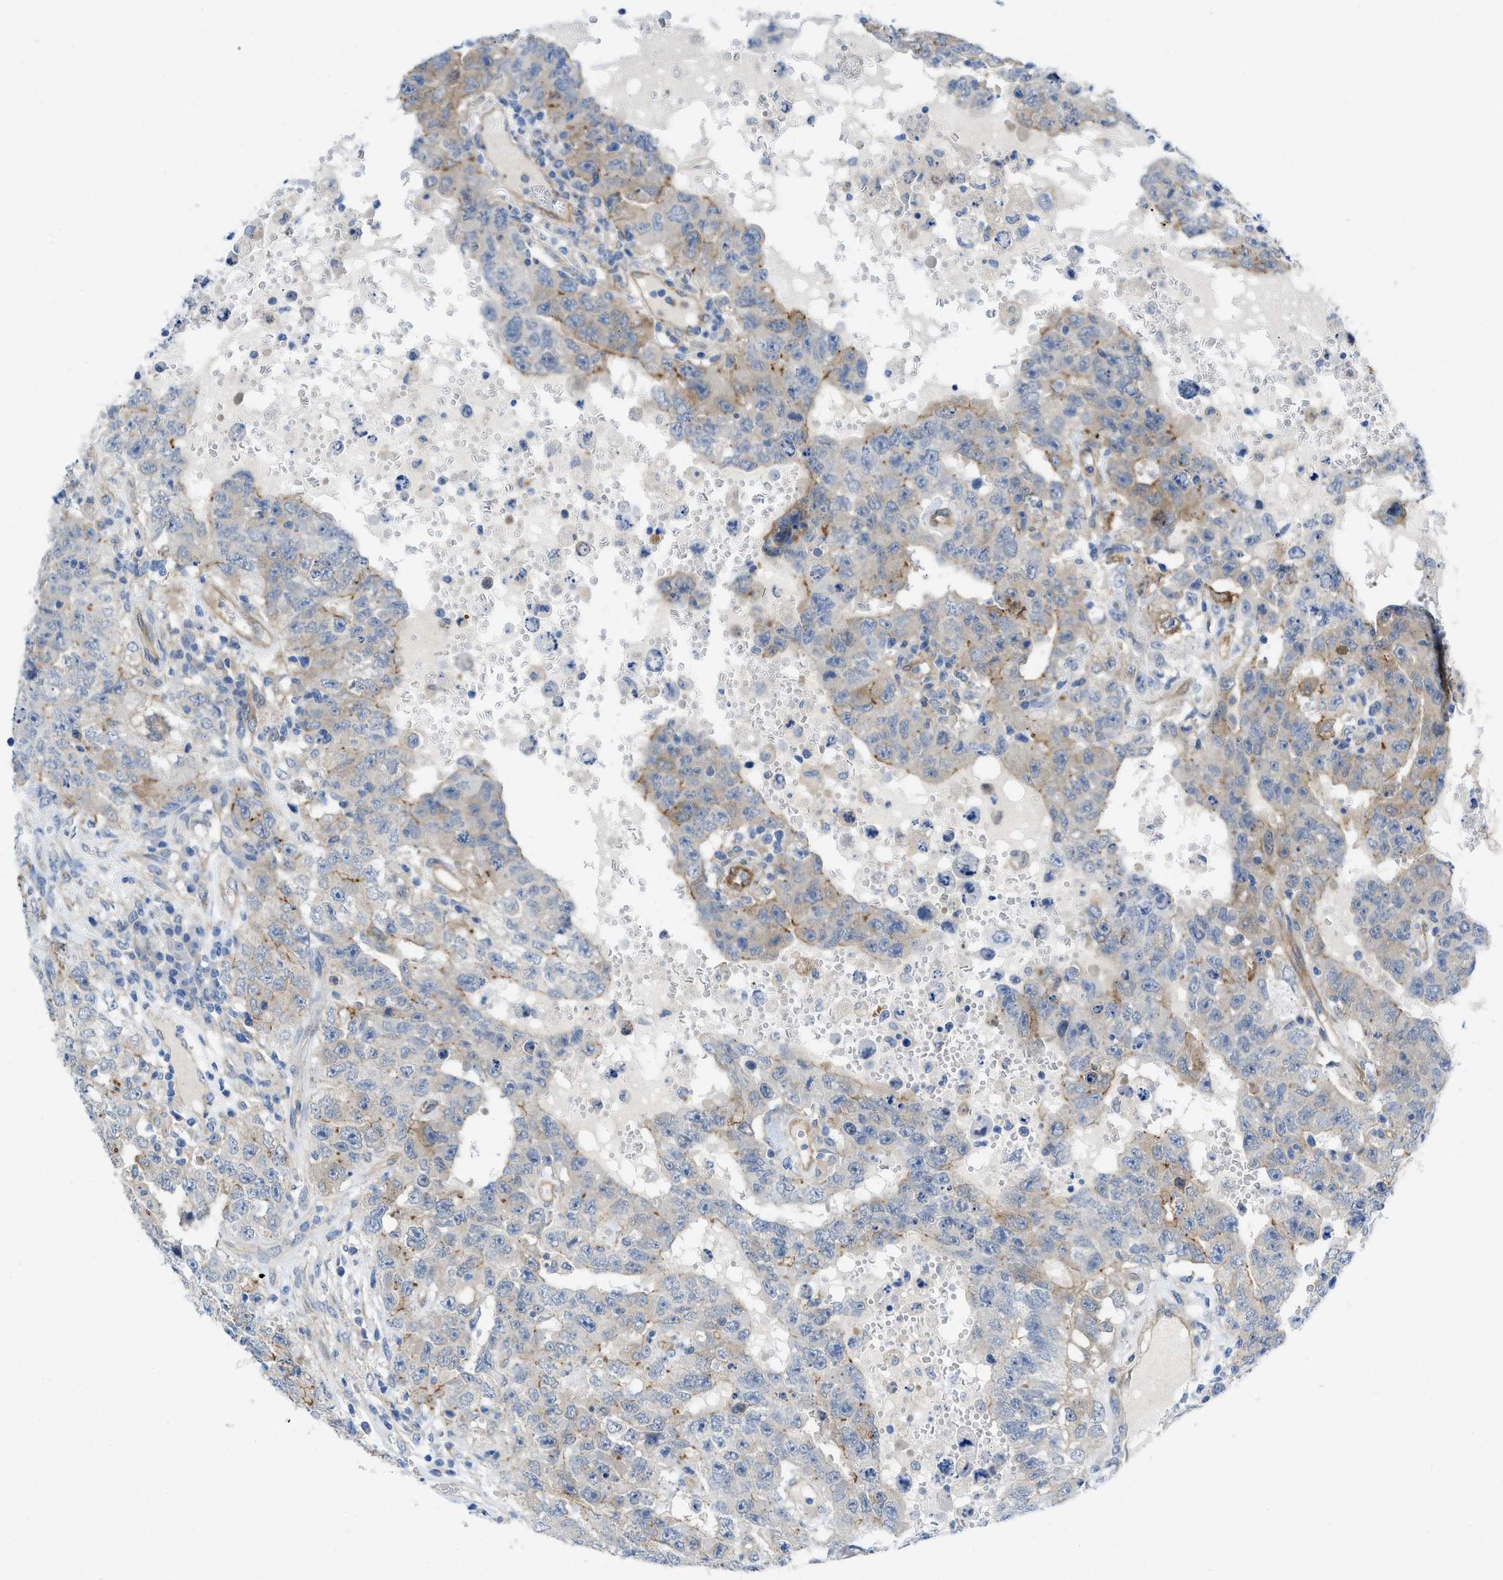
{"staining": {"intensity": "moderate", "quantity": "25%-75%", "location": "cytoplasmic/membranous"}, "tissue": "testis cancer", "cell_type": "Tumor cells", "image_type": "cancer", "snomed": [{"axis": "morphology", "description": "Carcinoma, Embryonal, NOS"}, {"axis": "topography", "description": "Testis"}], "caption": "Brown immunohistochemical staining in testis cancer reveals moderate cytoplasmic/membranous staining in approximately 25%-75% of tumor cells.", "gene": "PDLIM5", "patient": {"sex": "male", "age": 26}}